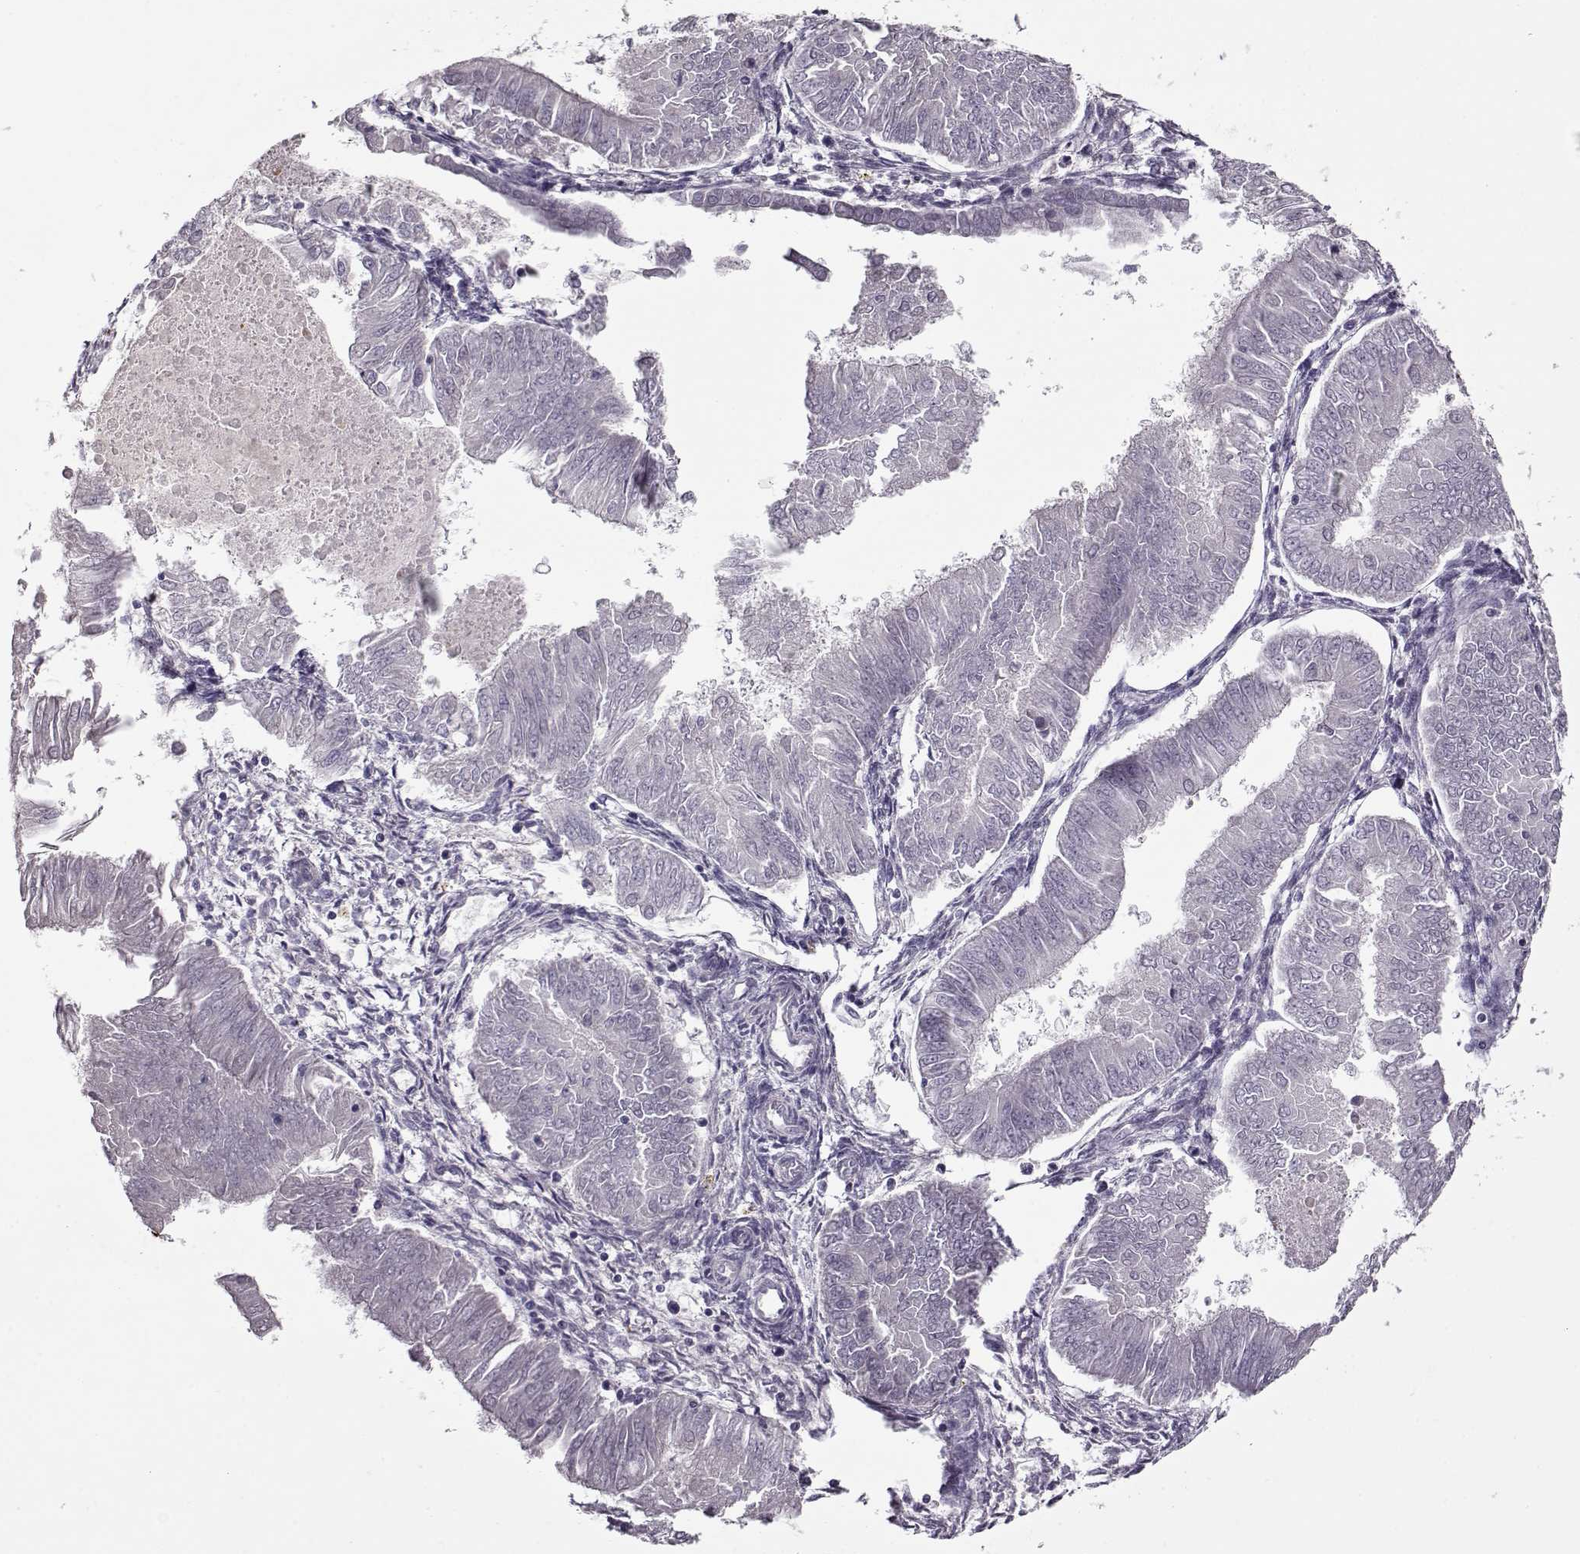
{"staining": {"intensity": "negative", "quantity": "none", "location": "none"}, "tissue": "endometrial cancer", "cell_type": "Tumor cells", "image_type": "cancer", "snomed": [{"axis": "morphology", "description": "Adenocarcinoma, NOS"}, {"axis": "topography", "description": "Endometrium"}], "caption": "Immunohistochemistry image of neoplastic tissue: endometrial cancer (adenocarcinoma) stained with DAB (3,3'-diaminobenzidine) reveals no significant protein expression in tumor cells.", "gene": "PRMT8", "patient": {"sex": "female", "age": 53}}